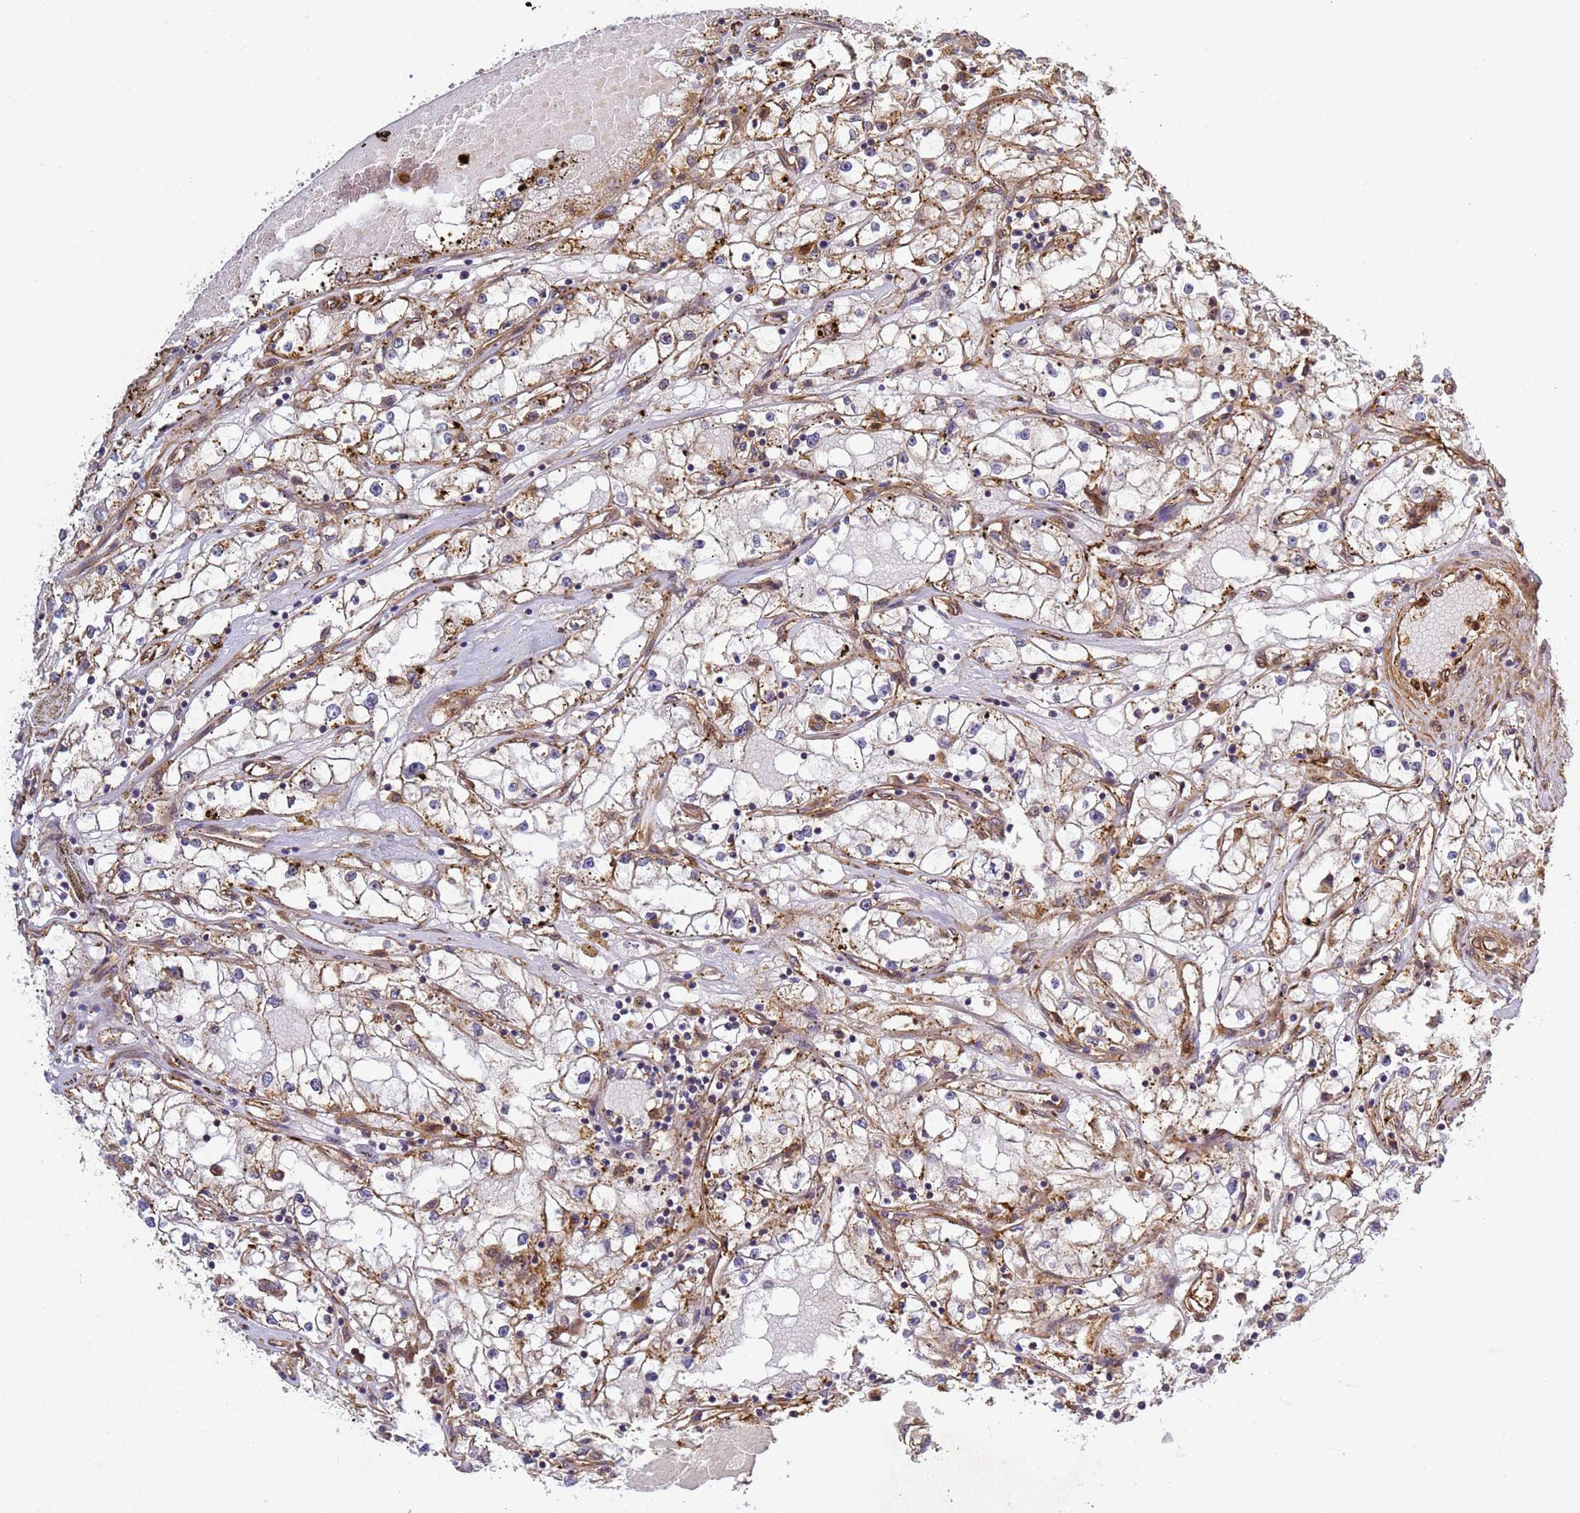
{"staining": {"intensity": "weak", "quantity": "25%-75%", "location": "cytoplasmic/membranous"}, "tissue": "renal cancer", "cell_type": "Tumor cells", "image_type": "cancer", "snomed": [{"axis": "morphology", "description": "Adenocarcinoma, NOS"}, {"axis": "topography", "description": "Kidney"}], "caption": "The photomicrograph demonstrates staining of renal cancer (adenocarcinoma), revealing weak cytoplasmic/membranous protein expression (brown color) within tumor cells.", "gene": "C8orf34", "patient": {"sex": "male", "age": 56}}